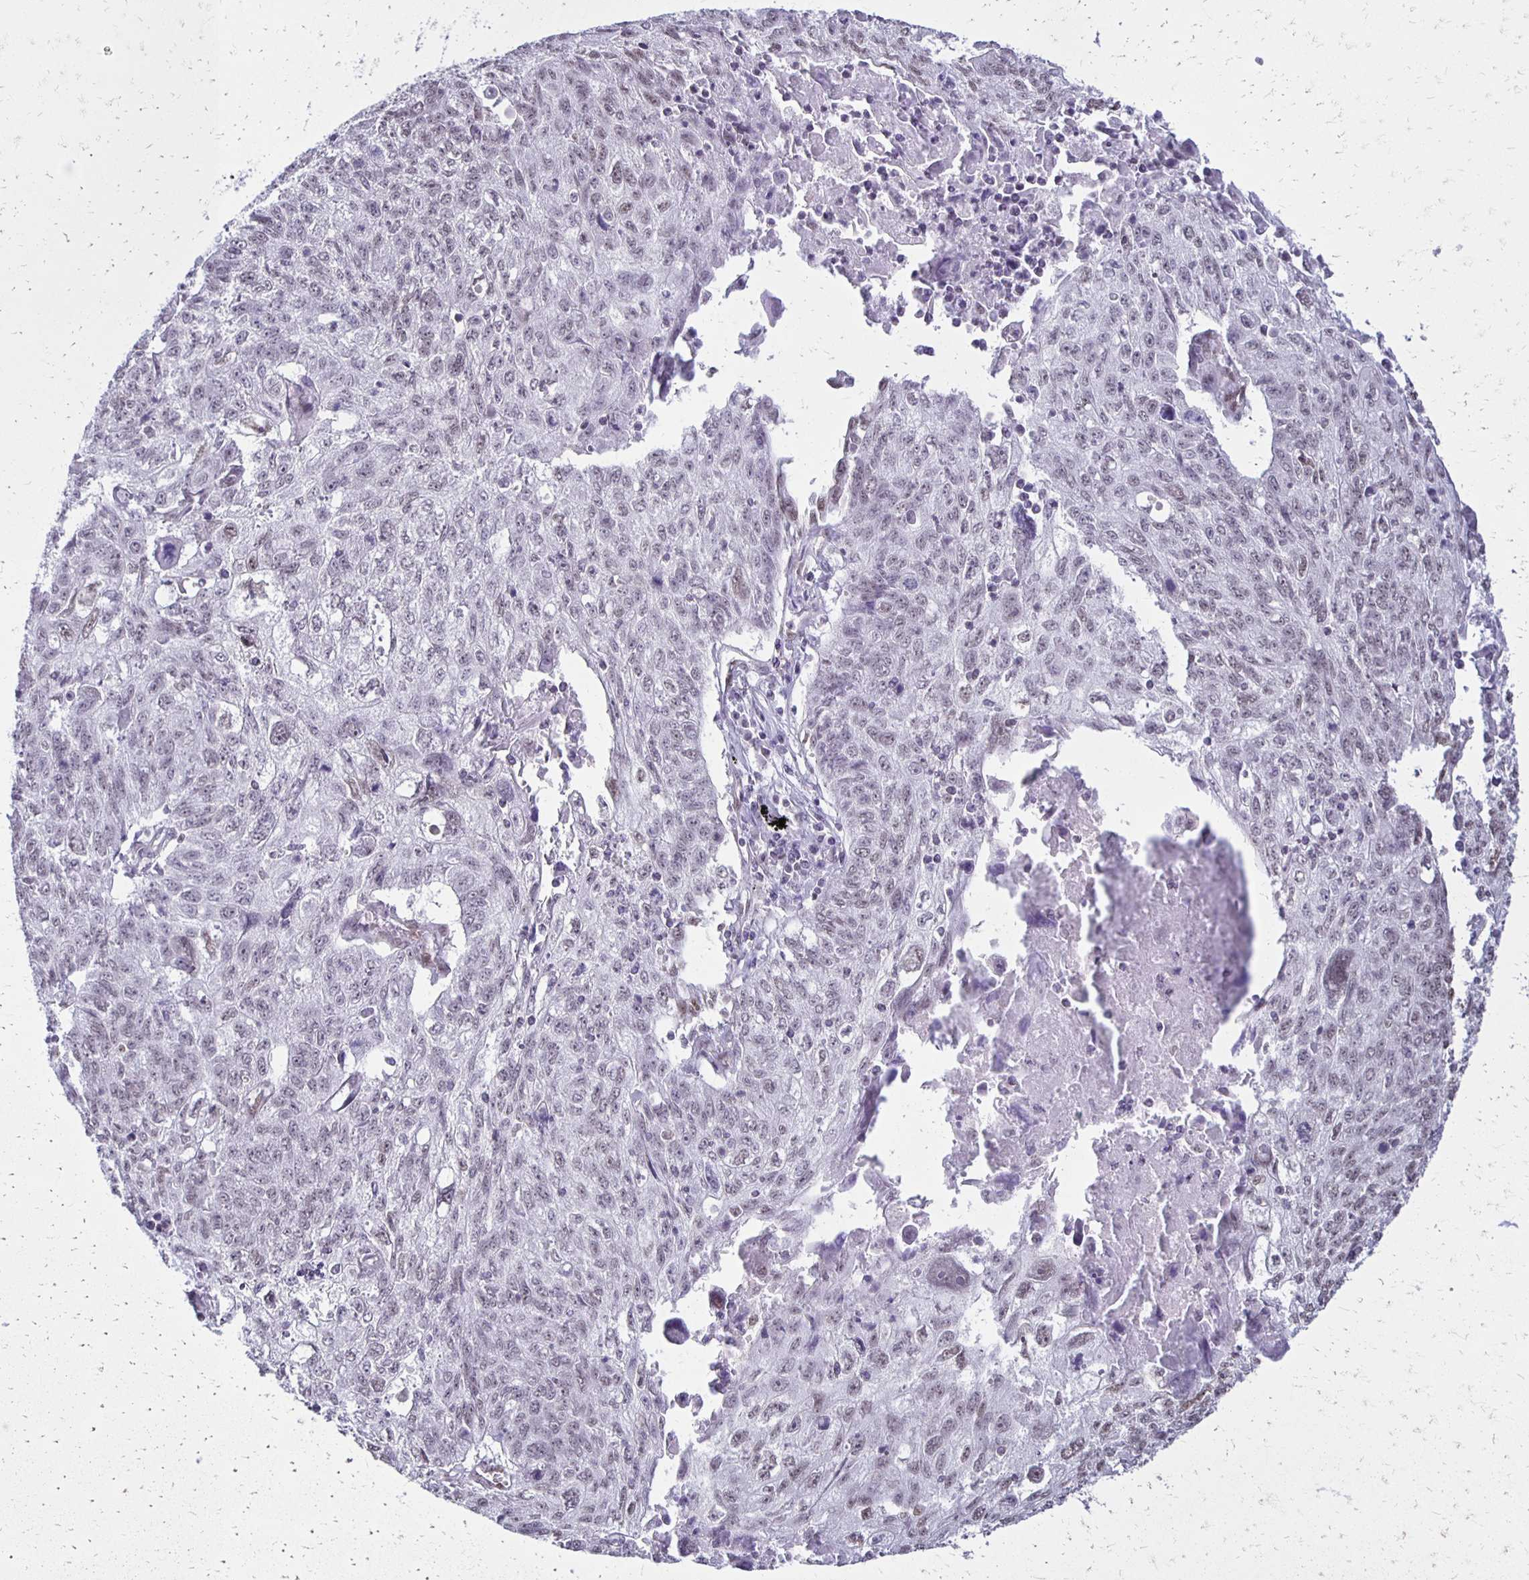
{"staining": {"intensity": "weak", "quantity": "25%-75%", "location": "nuclear"}, "tissue": "lung cancer", "cell_type": "Tumor cells", "image_type": "cancer", "snomed": [{"axis": "morphology", "description": "Normal morphology"}, {"axis": "morphology", "description": "Aneuploidy"}, {"axis": "morphology", "description": "Squamous cell carcinoma, NOS"}, {"axis": "topography", "description": "Lymph node"}, {"axis": "topography", "description": "Lung"}], "caption": "Squamous cell carcinoma (lung) tissue displays weak nuclear staining in about 25%-75% of tumor cells, visualized by immunohistochemistry.", "gene": "DDB2", "patient": {"sex": "female", "age": 76}}